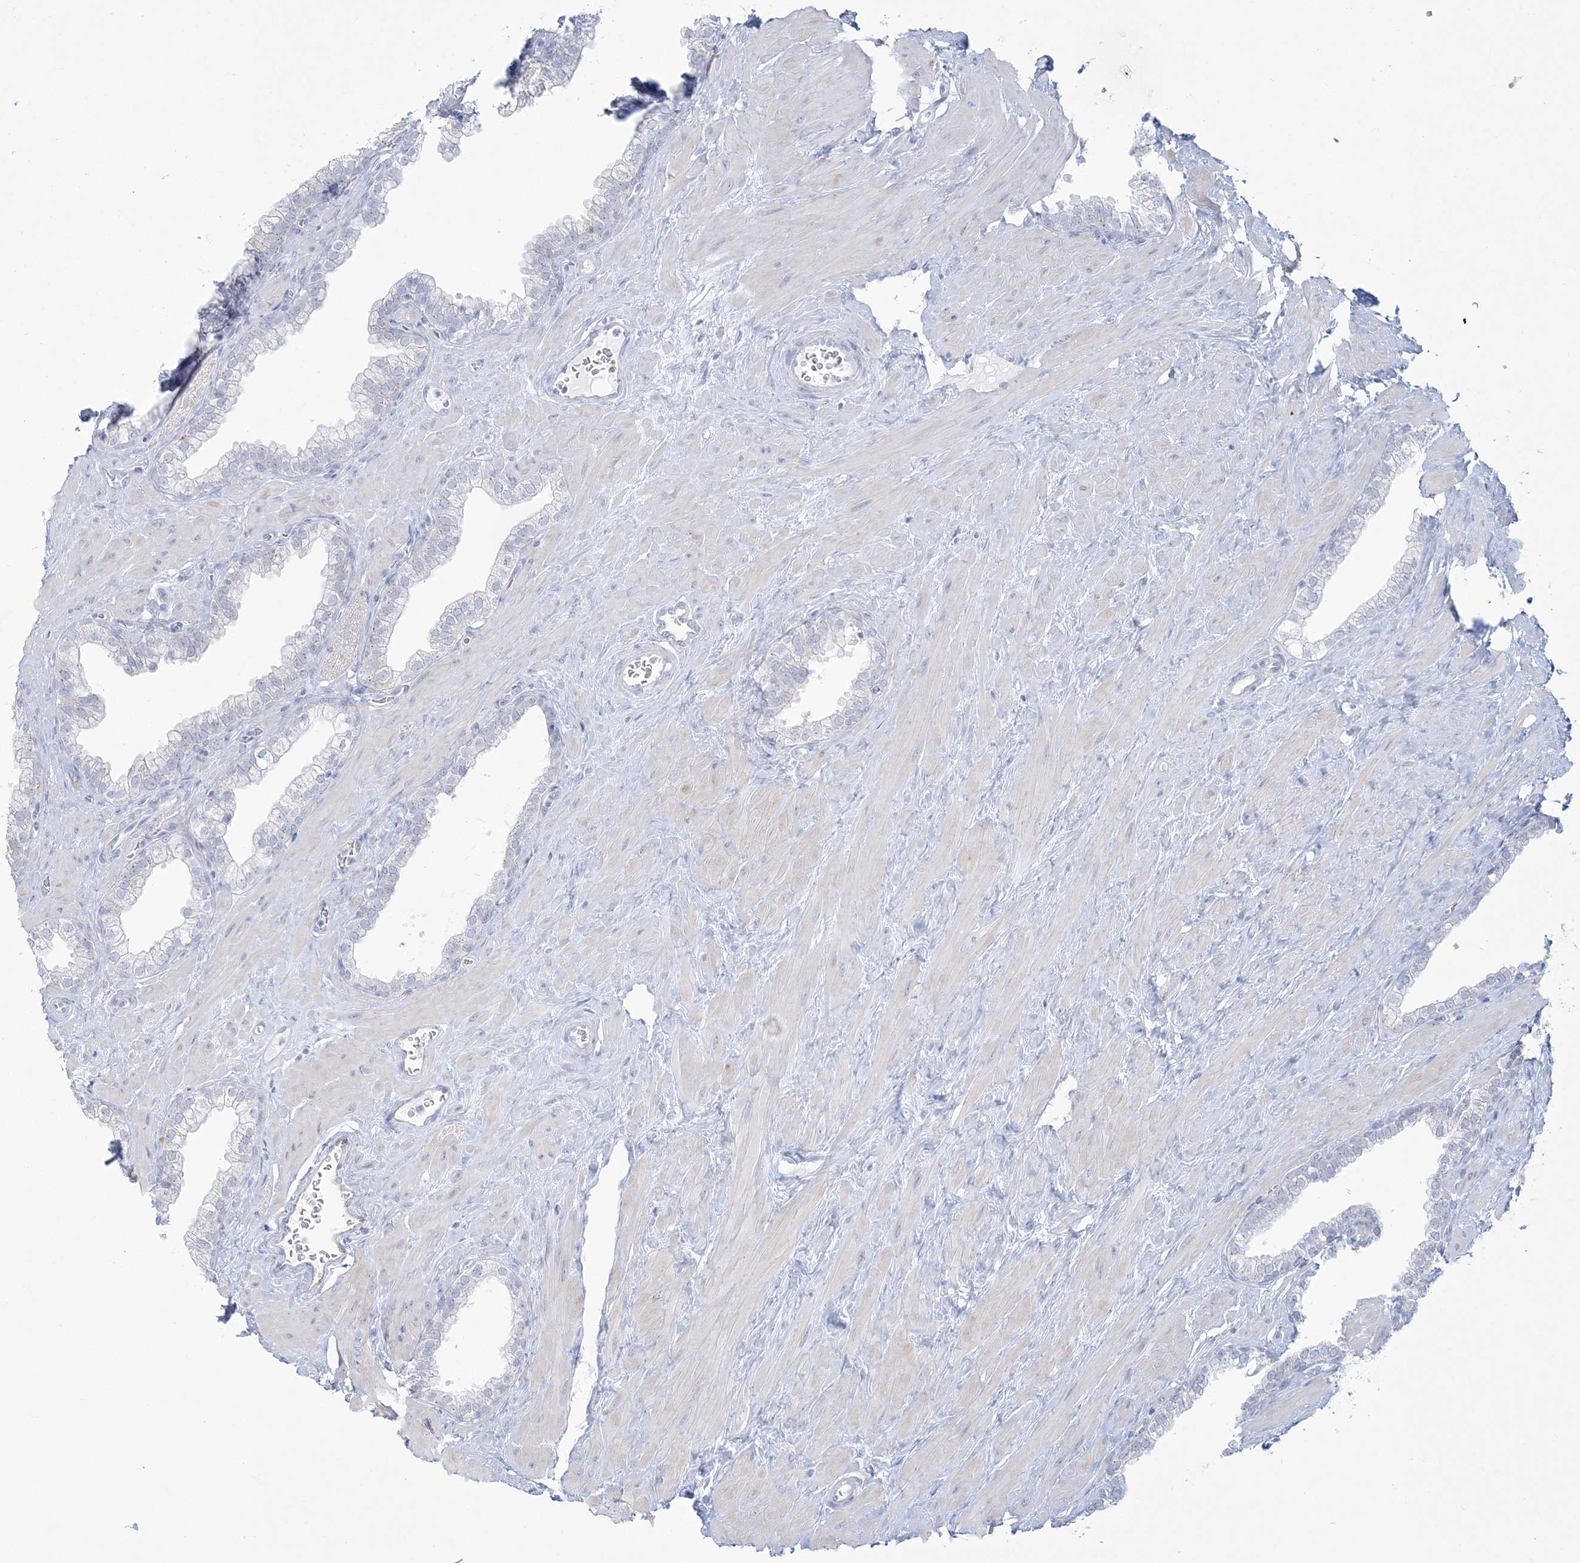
{"staining": {"intensity": "negative", "quantity": "none", "location": "none"}, "tissue": "prostate", "cell_type": "Glandular cells", "image_type": "normal", "snomed": [{"axis": "morphology", "description": "Normal tissue, NOS"}, {"axis": "morphology", "description": "Urothelial carcinoma, Low grade"}, {"axis": "topography", "description": "Urinary bladder"}, {"axis": "topography", "description": "Prostate"}], "caption": "DAB (3,3'-diaminobenzidine) immunohistochemical staining of benign prostate reveals no significant staining in glandular cells. (Brightfield microscopy of DAB immunohistochemistry at high magnification).", "gene": "ENSG00000288637", "patient": {"sex": "male", "age": 60}}